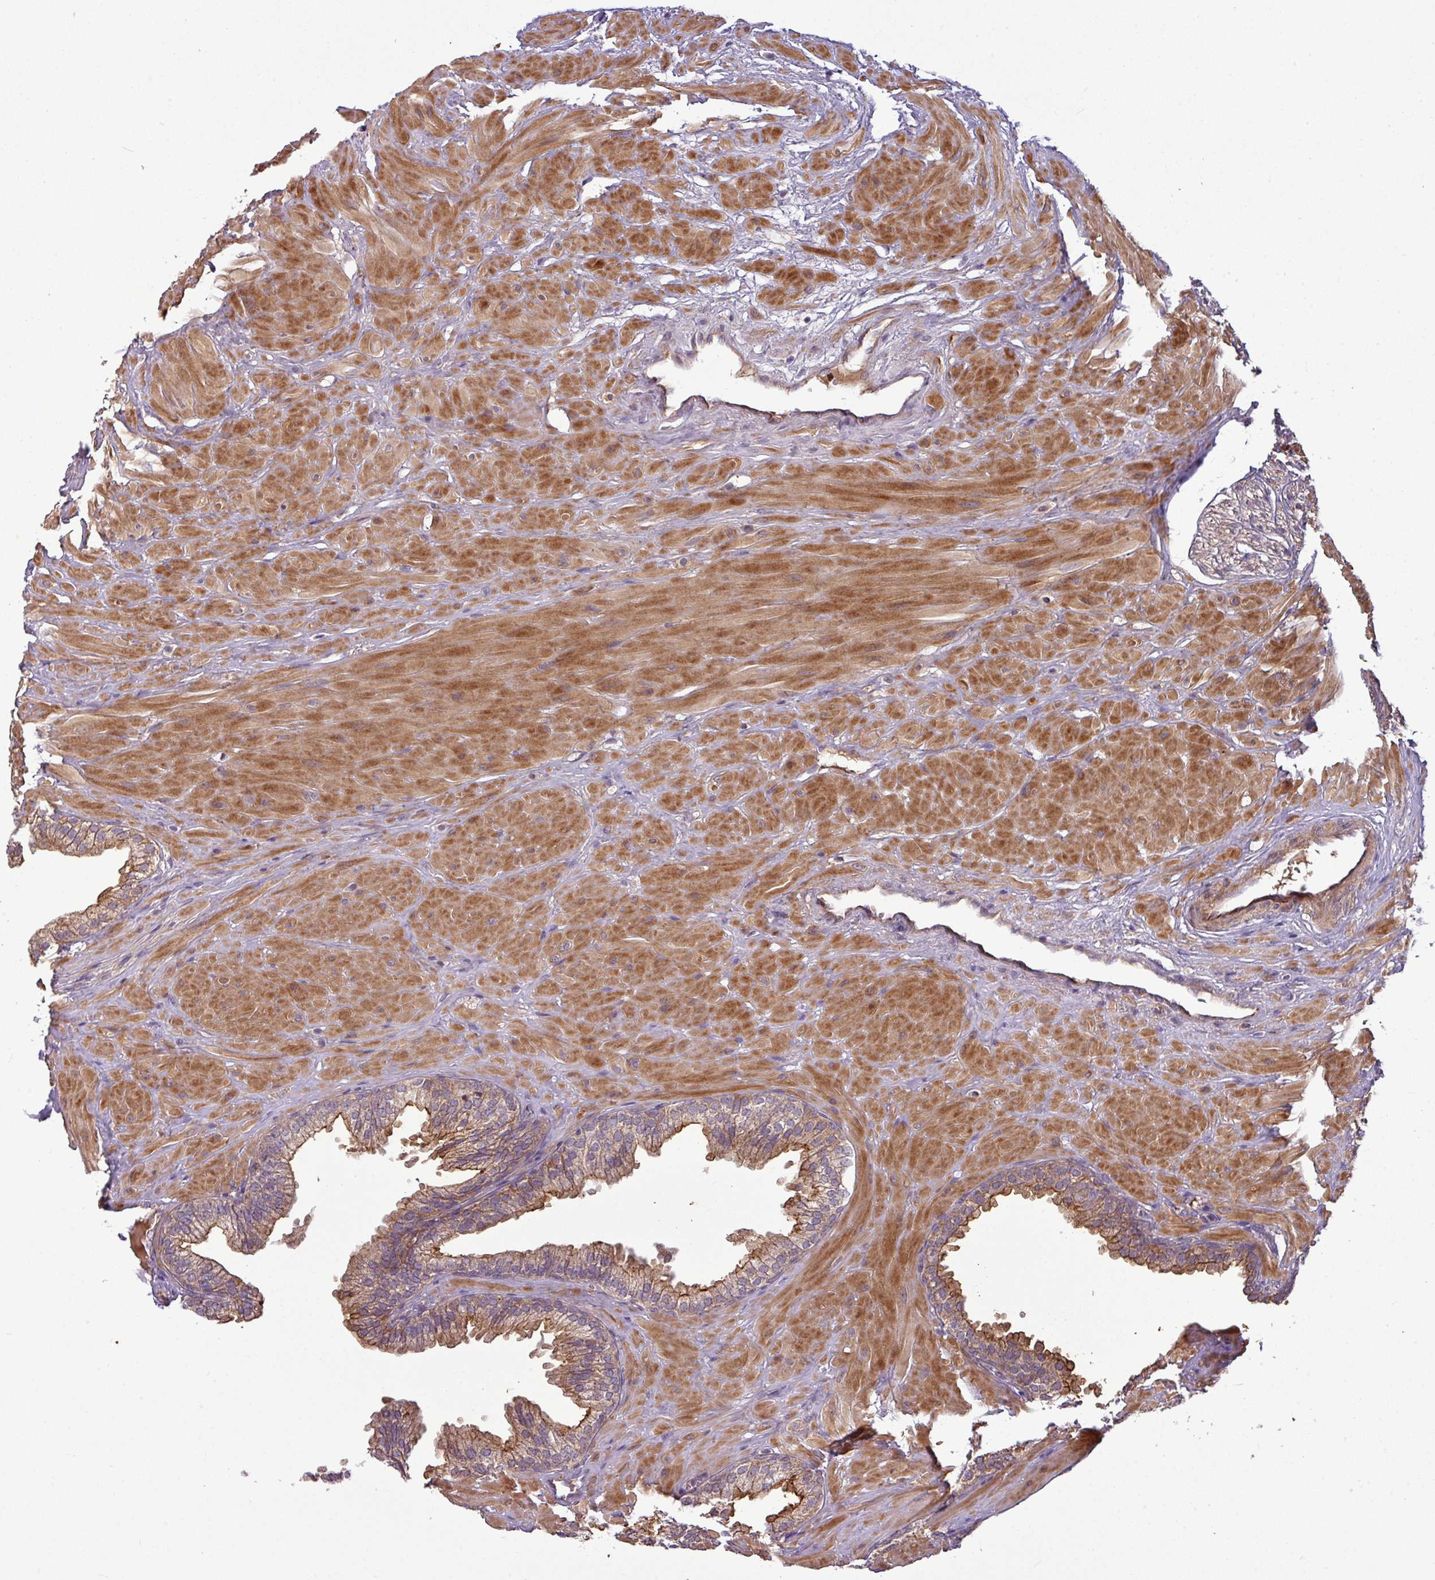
{"staining": {"intensity": "strong", "quantity": ">75%", "location": "cytoplasmic/membranous"}, "tissue": "prostate", "cell_type": "Glandular cells", "image_type": "normal", "snomed": [{"axis": "morphology", "description": "Normal tissue, NOS"}, {"axis": "topography", "description": "Prostate"}, {"axis": "topography", "description": "Peripheral nerve tissue"}], "caption": "Strong cytoplasmic/membranous expression is seen in approximately >75% of glandular cells in unremarkable prostate.", "gene": "PAPLN", "patient": {"sex": "male", "age": 55}}